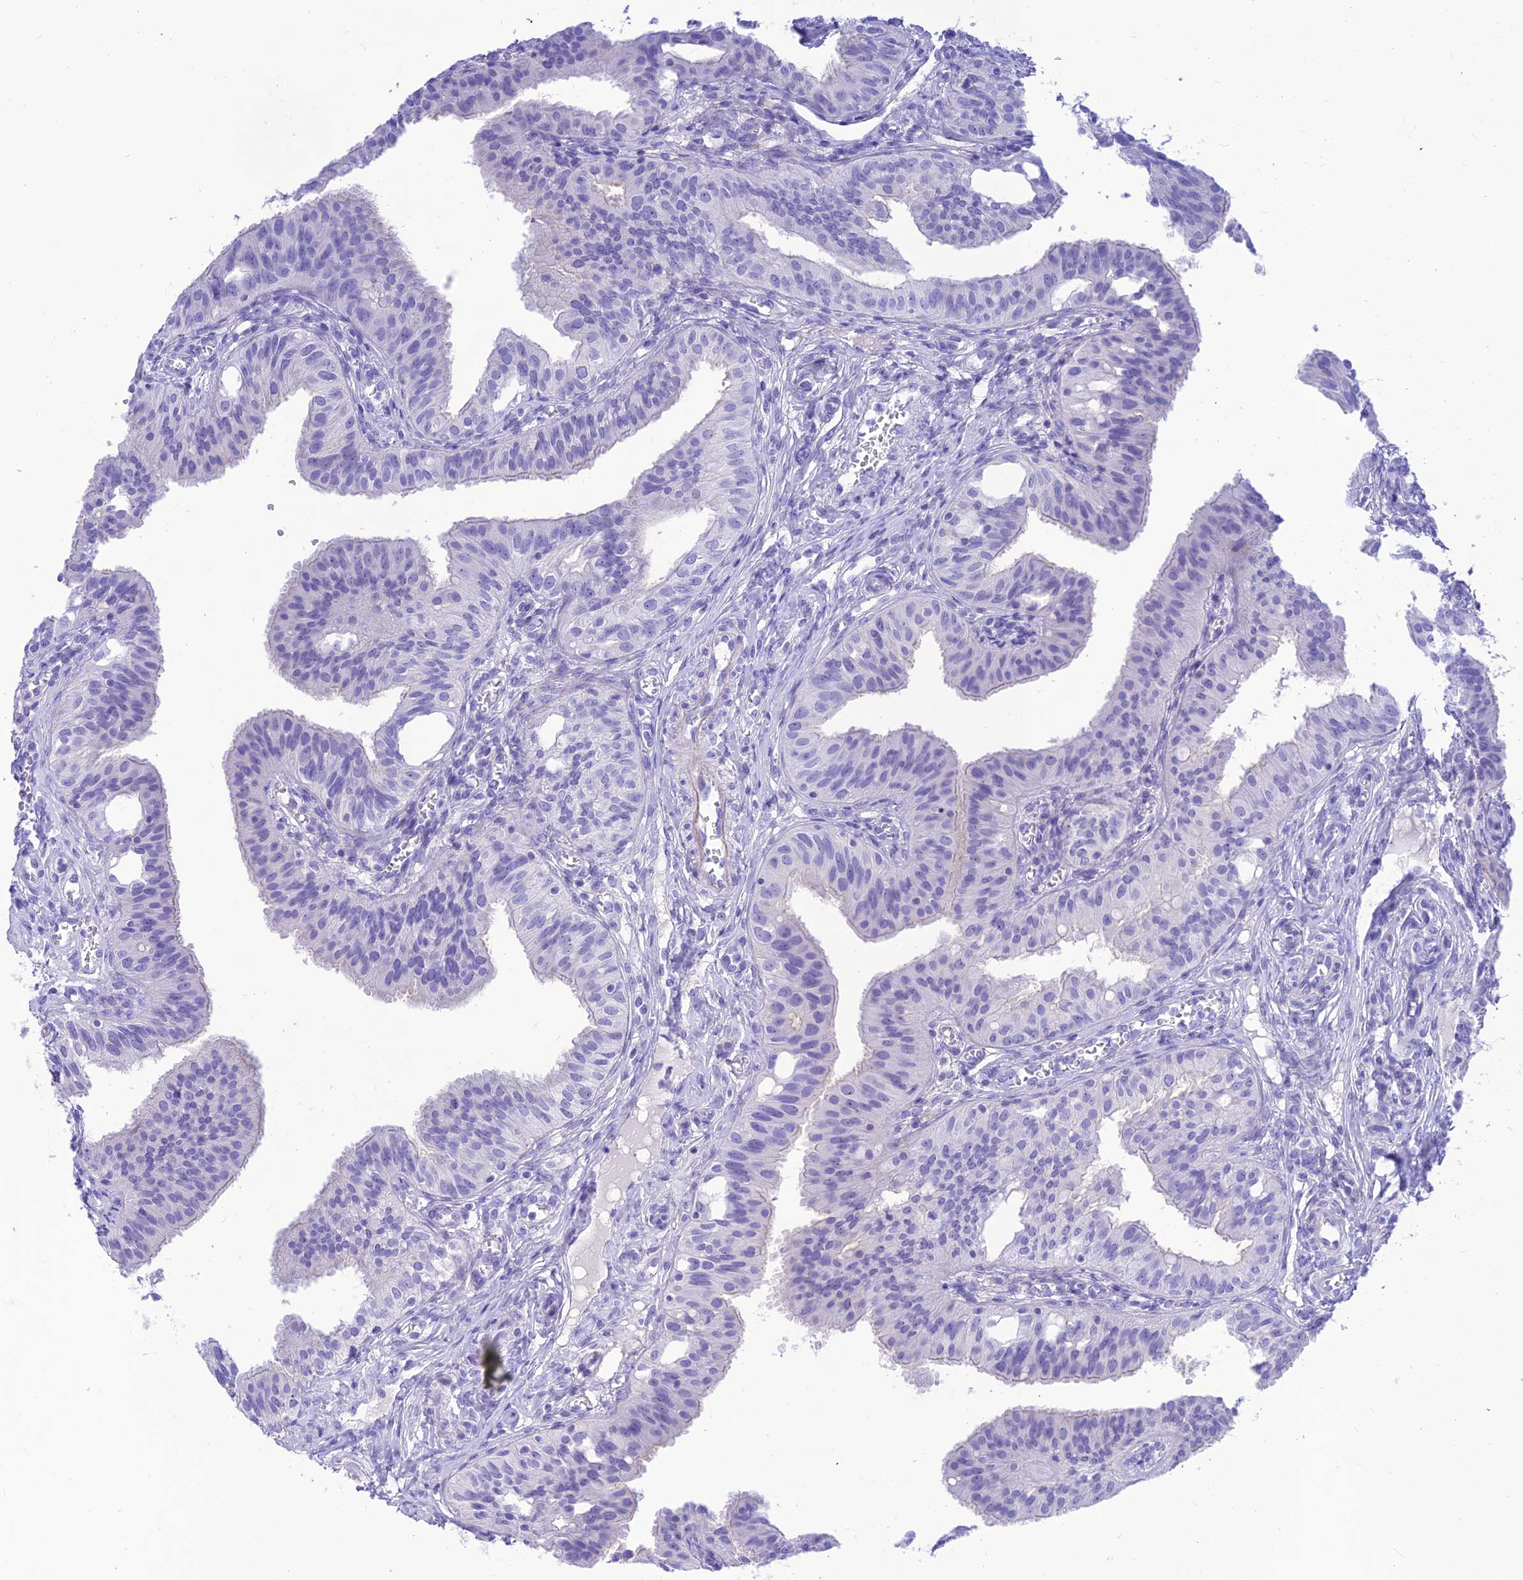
{"staining": {"intensity": "negative", "quantity": "none", "location": "none"}, "tissue": "fallopian tube", "cell_type": "Glandular cells", "image_type": "normal", "snomed": [{"axis": "morphology", "description": "Normal tissue, NOS"}, {"axis": "topography", "description": "Fallopian tube"}, {"axis": "topography", "description": "Ovary"}], "caption": "IHC photomicrograph of benign fallopian tube: fallopian tube stained with DAB demonstrates no significant protein positivity in glandular cells.", "gene": "PRNP", "patient": {"sex": "female", "age": 42}}